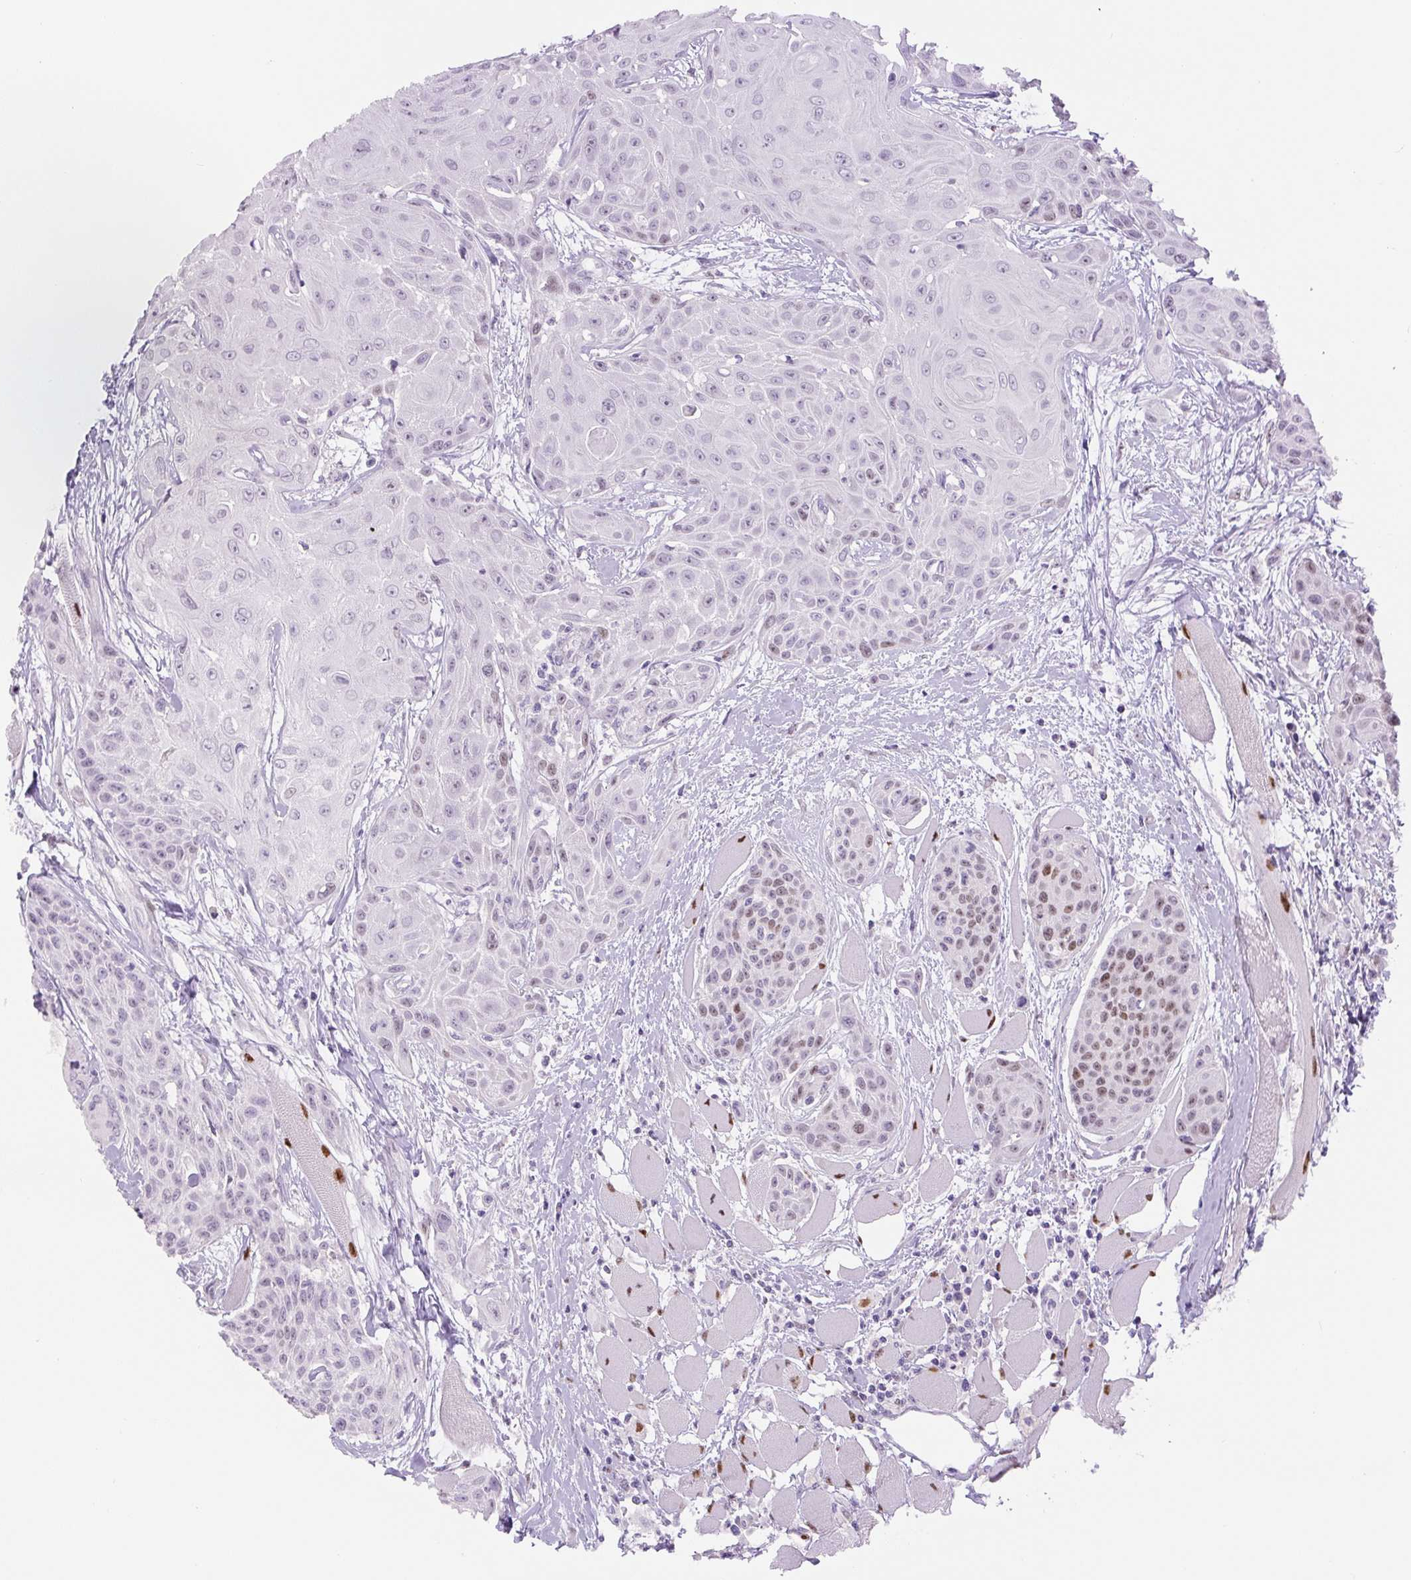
{"staining": {"intensity": "moderate", "quantity": "<25%", "location": "nuclear"}, "tissue": "head and neck cancer", "cell_type": "Tumor cells", "image_type": "cancer", "snomed": [{"axis": "morphology", "description": "Squamous cell carcinoma, NOS"}, {"axis": "topography", "description": "Head-Neck"}], "caption": "IHC of human head and neck cancer reveals low levels of moderate nuclear expression in about <25% of tumor cells. Using DAB (3,3'-diaminobenzidine) (brown) and hematoxylin (blue) stains, captured at high magnification using brightfield microscopy.", "gene": "SIX1", "patient": {"sex": "female", "age": 73}}